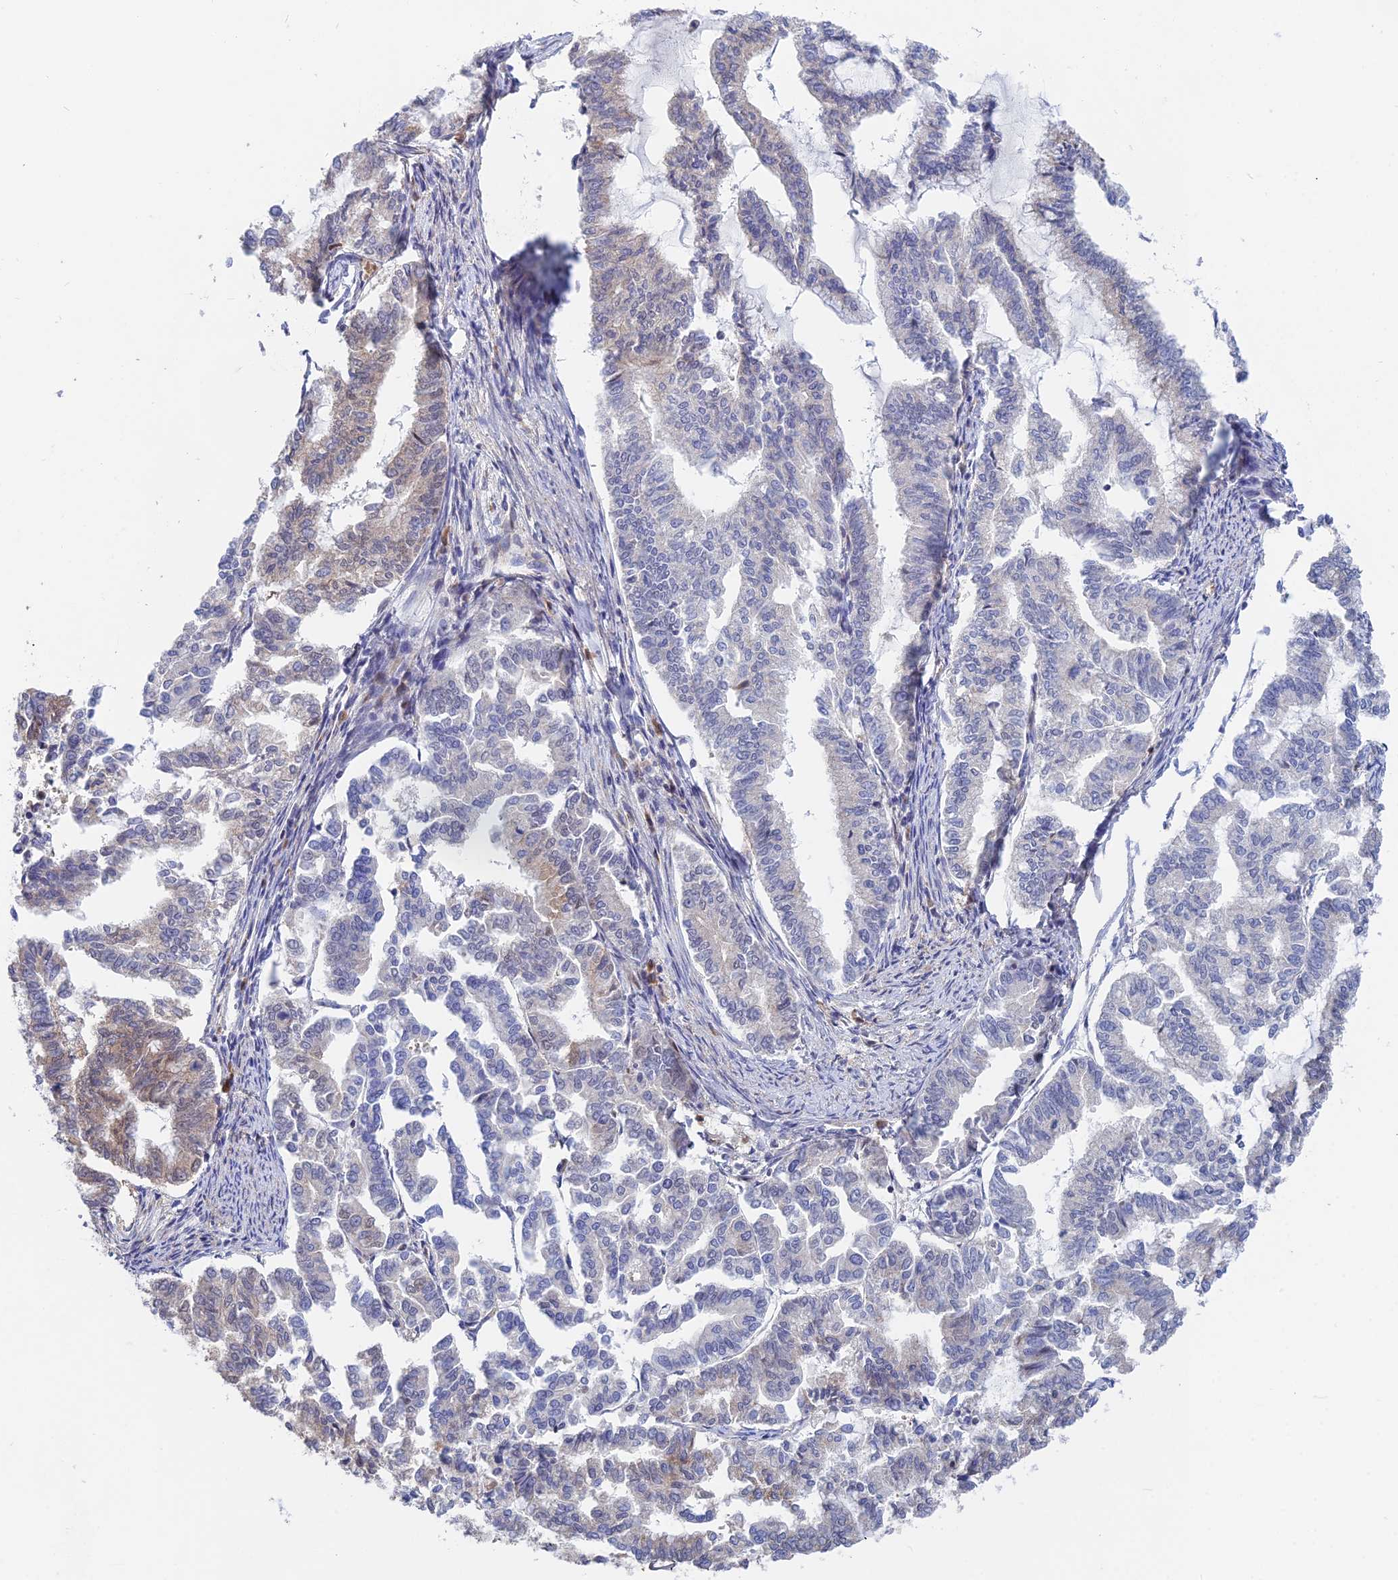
{"staining": {"intensity": "weak", "quantity": "<25%", "location": "cytoplasmic/membranous"}, "tissue": "endometrial cancer", "cell_type": "Tumor cells", "image_type": "cancer", "snomed": [{"axis": "morphology", "description": "Adenocarcinoma, NOS"}, {"axis": "topography", "description": "Endometrium"}], "caption": "Endometrial adenocarcinoma was stained to show a protein in brown. There is no significant staining in tumor cells.", "gene": "DNAH14", "patient": {"sex": "female", "age": 79}}